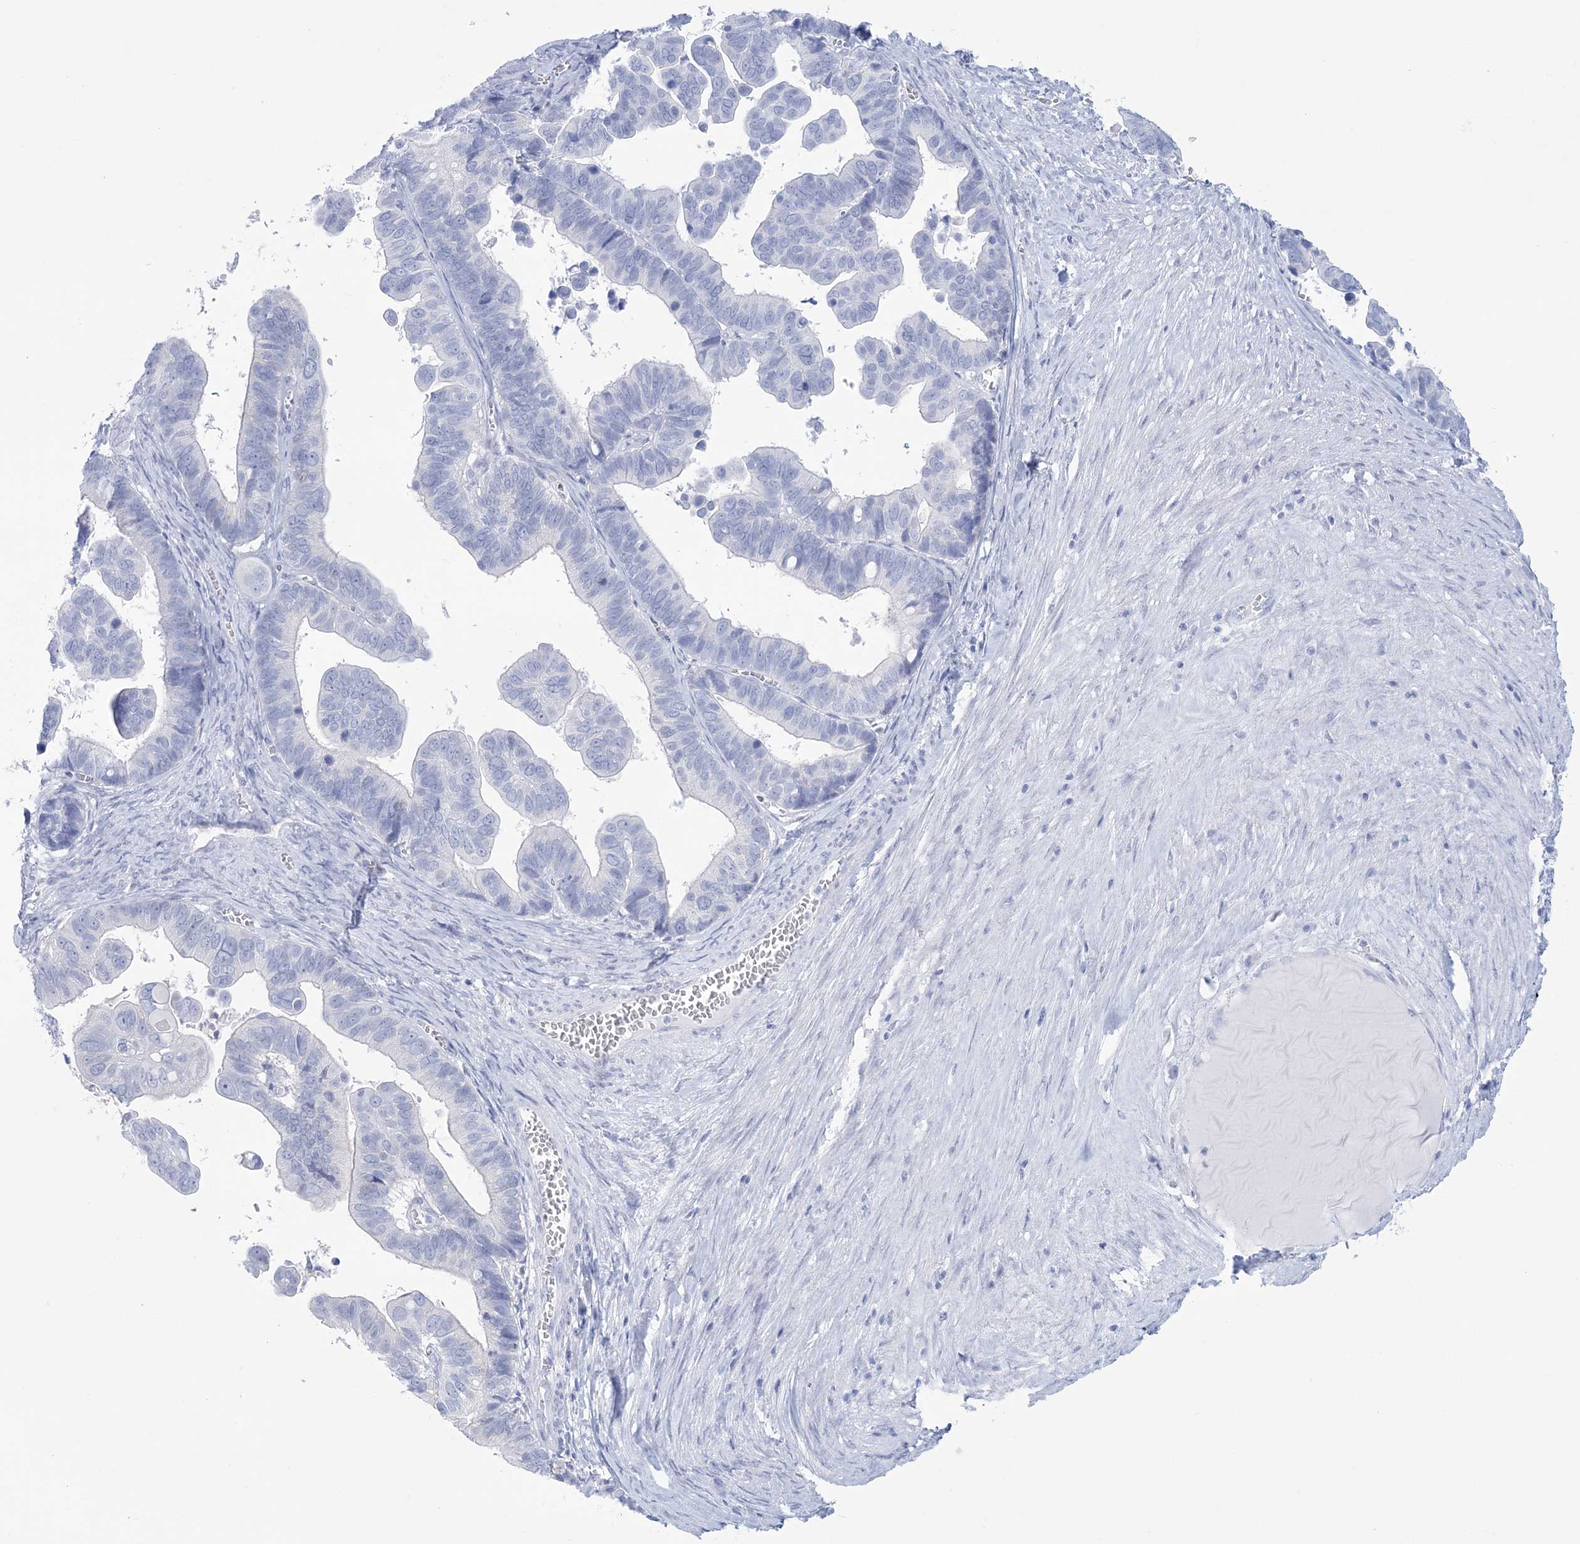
{"staining": {"intensity": "negative", "quantity": "none", "location": "none"}, "tissue": "ovarian cancer", "cell_type": "Tumor cells", "image_type": "cancer", "snomed": [{"axis": "morphology", "description": "Cystadenocarcinoma, serous, NOS"}, {"axis": "topography", "description": "Ovary"}], "caption": "Immunohistochemistry of ovarian serous cystadenocarcinoma reveals no positivity in tumor cells.", "gene": "RBP2", "patient": {"sex": "female", "age": 56}}